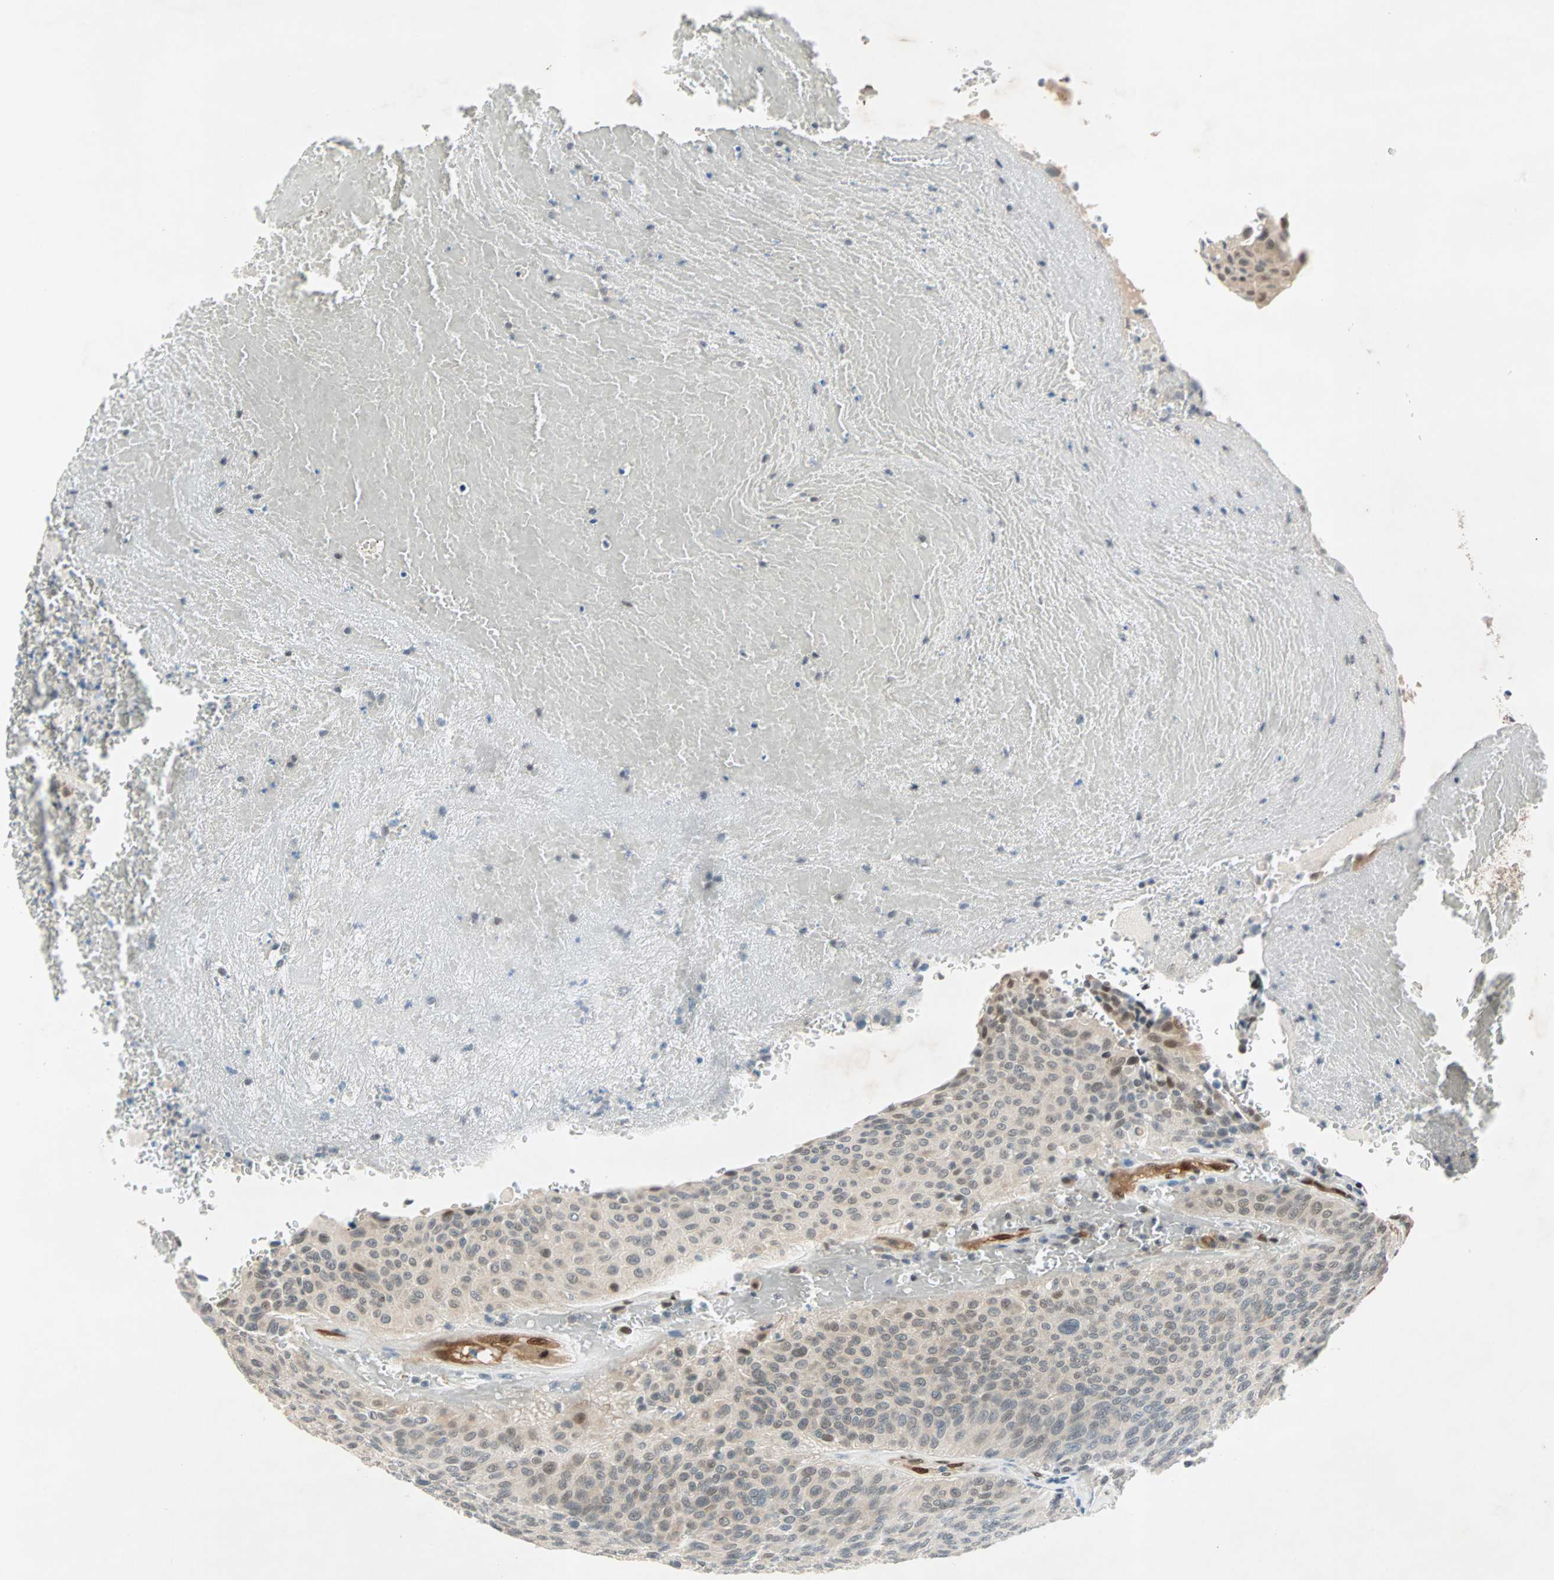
{"staining": {"intensity": "weak", "quantity": "25%-75%", "location": "cytoplasmic/membranous,nuclear"}, "tissue": "urothelial cancer", "cell_type": "Tumor cells", "image_type": "cancer", "snomed": [{"axis": "morphology", "description": "Urothelial carcinoma, High grade"}, {"axis": "topography", "description": "Urinary bladder"}], "caption": "Immunohistochemistry staining of urothelial carcinoma (high-grade), which exhibits low levels of weak cytoplasmic/membranous and nuclear expression in approximately 25%-75% of tumor cells indicating weak cytoplasmic/membranous and nuclear protein staining. The staining was performed using DAB (3,3'-diaminobenzidine) (brown) for protein detection and nuclei were counterstained in hematoxylin (blue).", "gene": "WWTR1", "patient": {"sex": "male", "age": 66}}